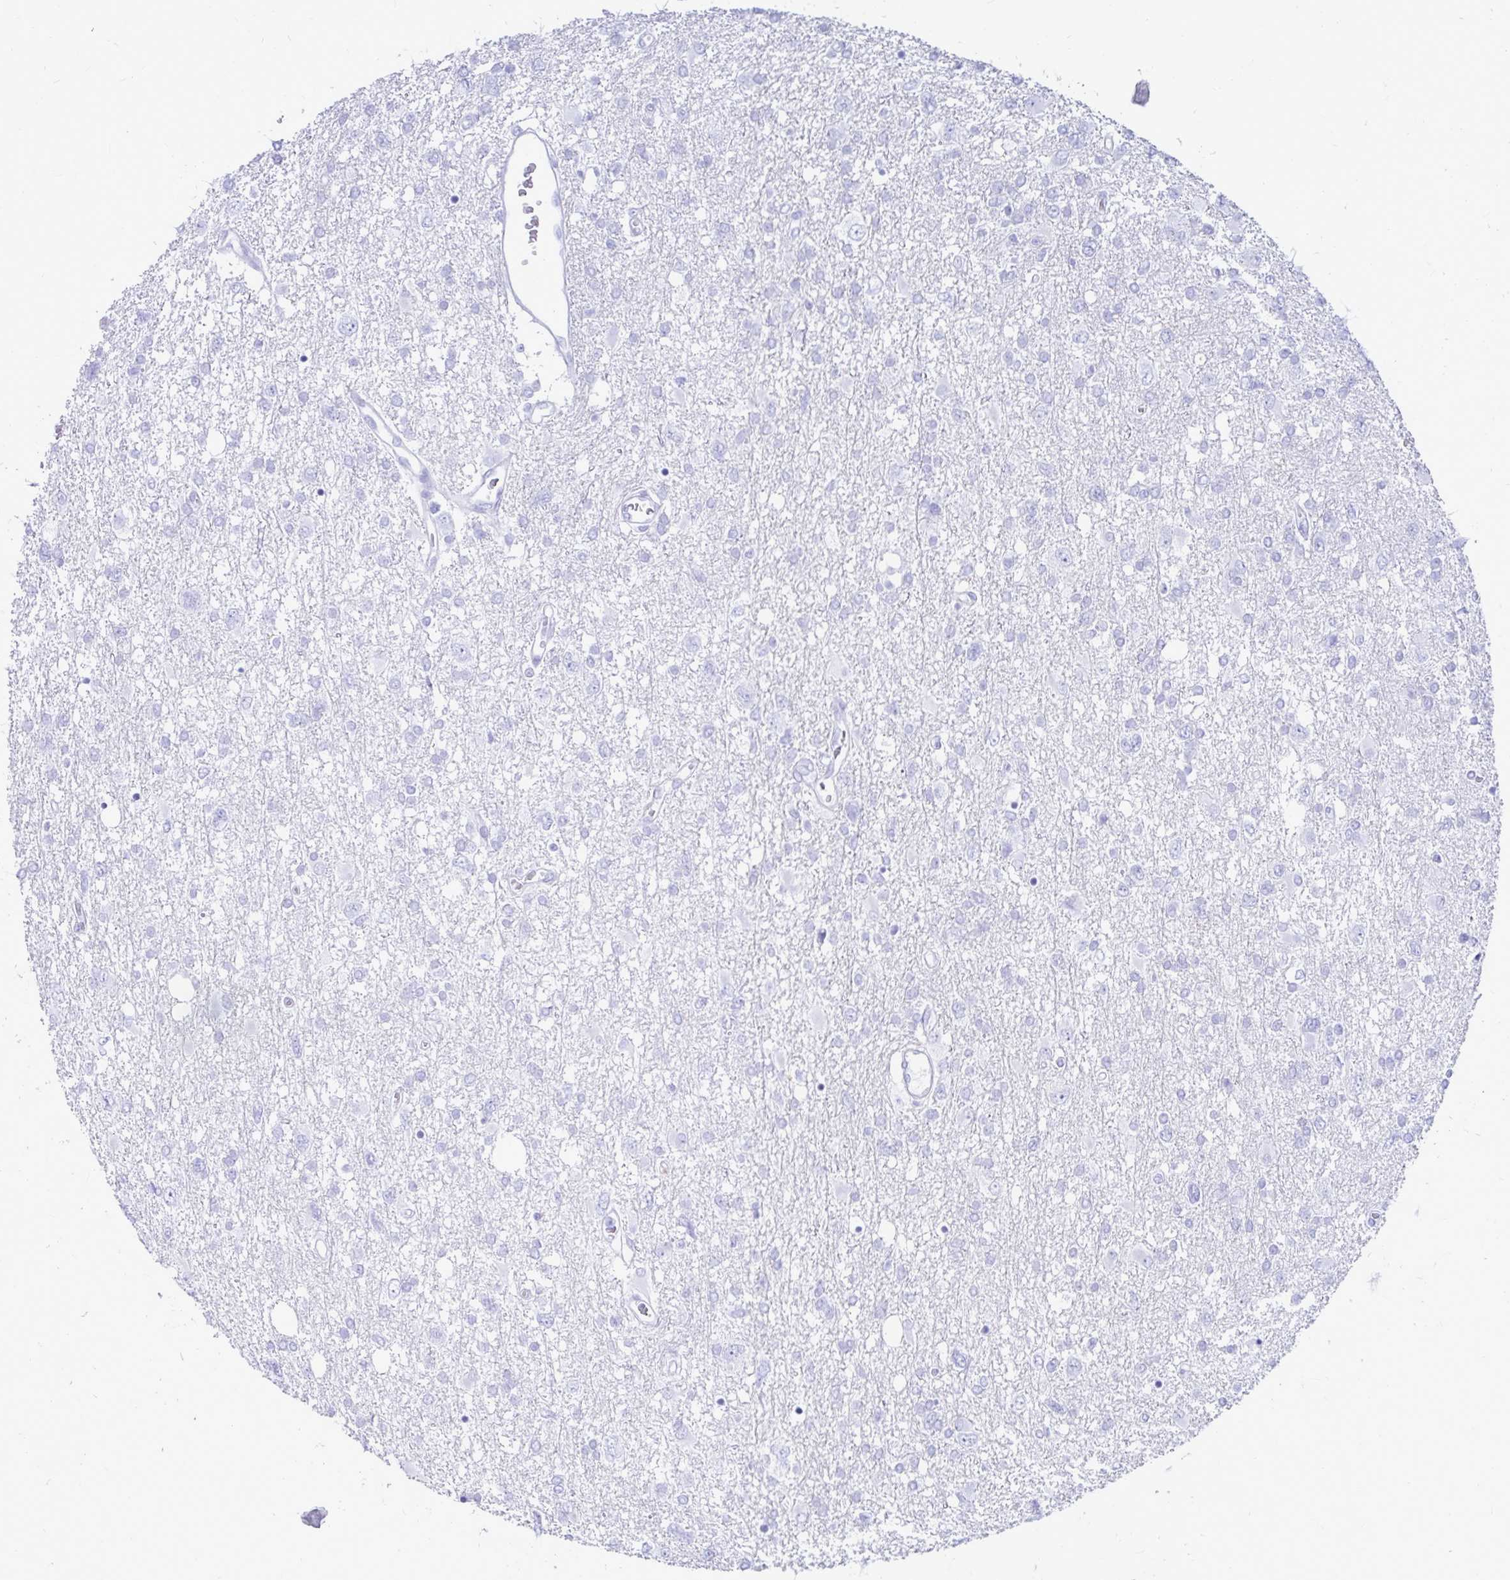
{"staining": {"intensity": "negative", "quantity": "none", "location": "none"}, "tissue": "glioma", "cell_type": "Tumor cells", "image_type": "cancer", "snomed": [{"axis": "morphology", "description": "Glioma, malignant, High grade"}, {"axis": "topography", "description": "Brain"}], "caption": "IHC micrograph of human glioma stained for a protein (brown), which demonstrates no positivity in tumor cells.", "gene": "OR10R2", "patient": {"sex": "male", "age": 61}}